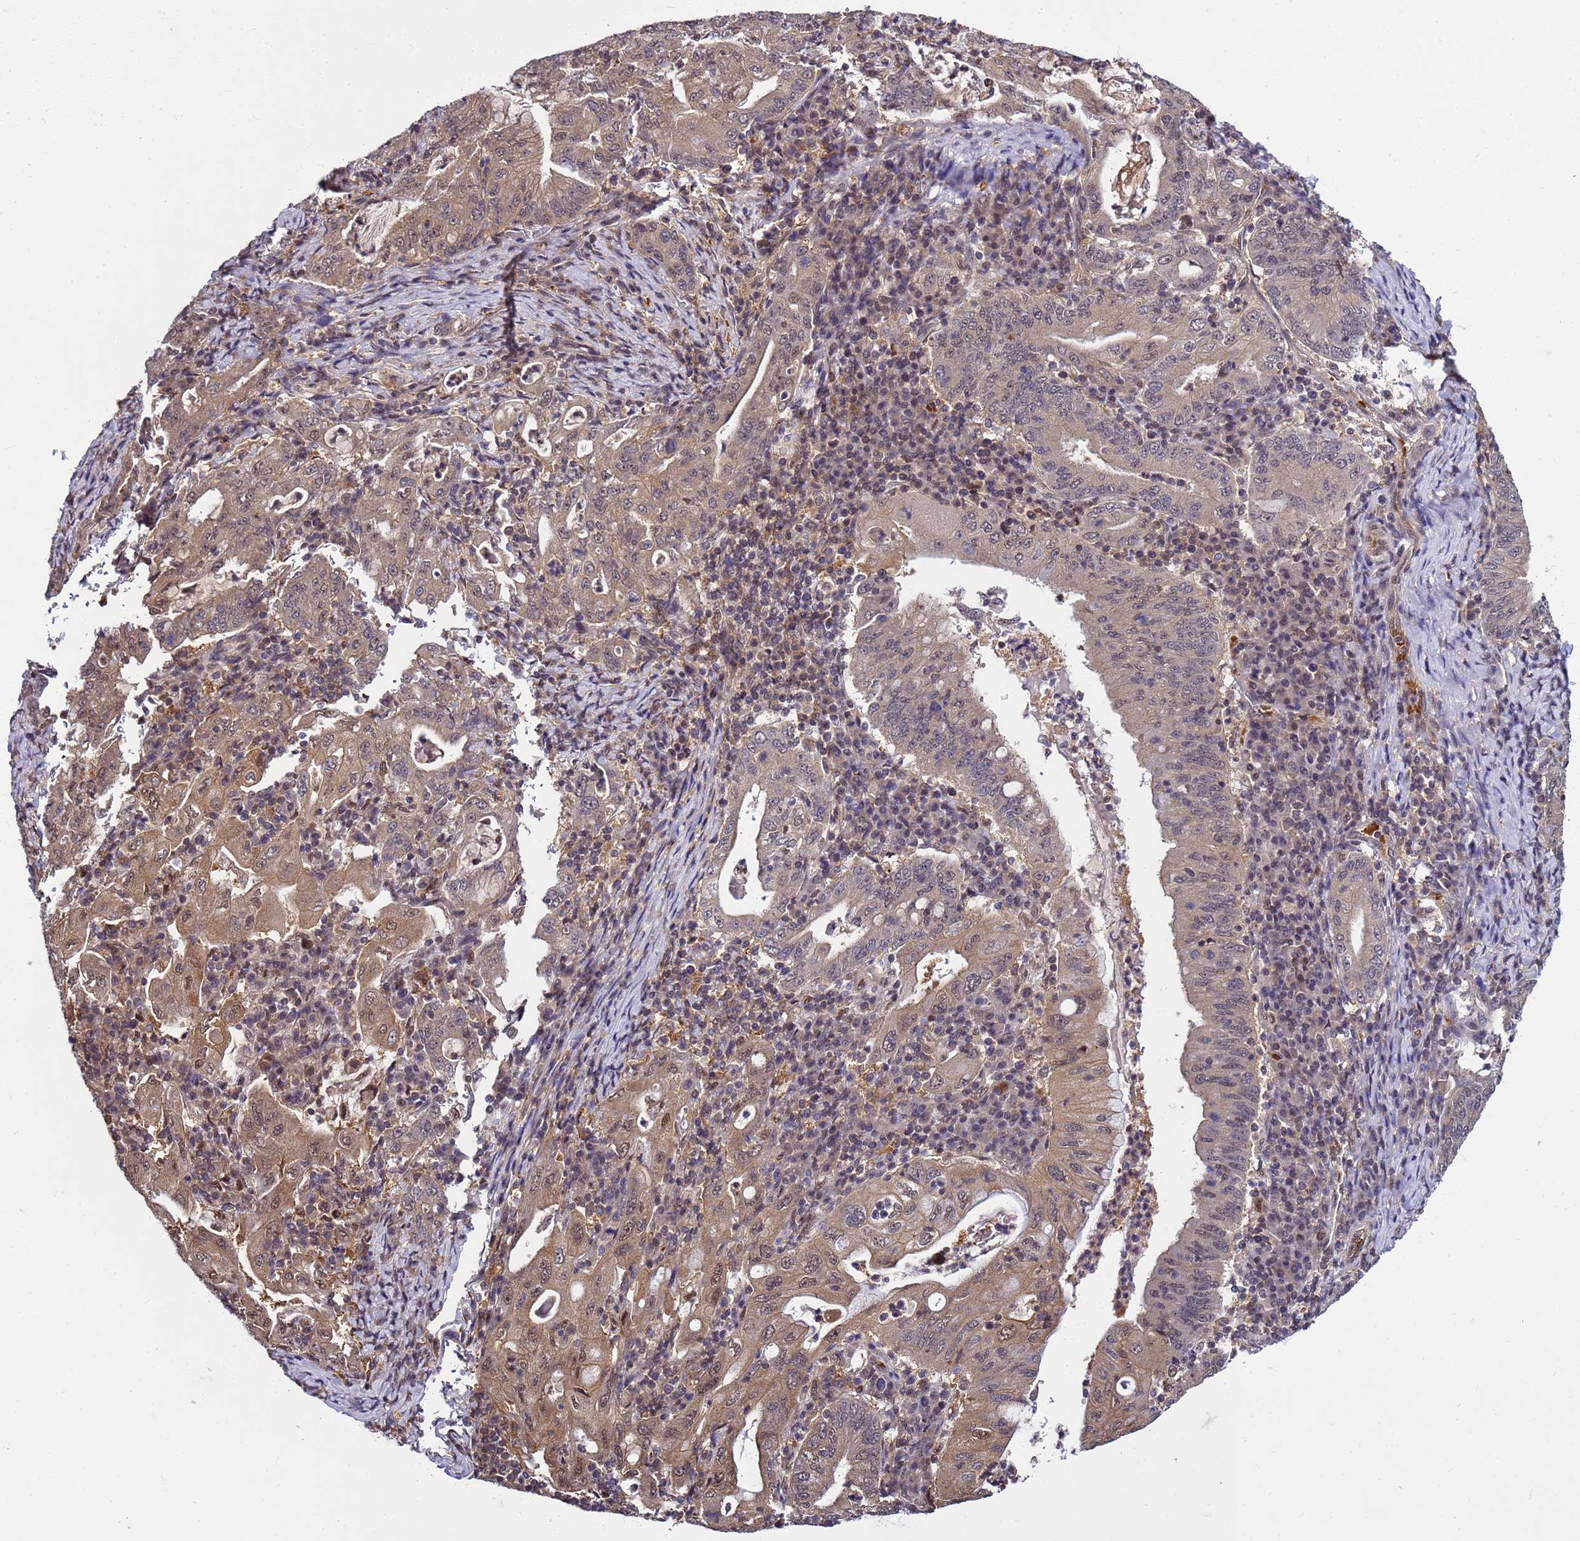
{"staining": {"intensity": "moderate", "quantity": "25%-75%", "location": "cytoplasmic/membranous,nuclear"}, "tissue": "stomach cancer", "cell_type": "Tumor cells", "image_type": "cancer", "snomed": [{"axis": "morphology", "description": "Normal tissue, NOS"}, {"axis": "morphology", "description": "Adenocarcinoma, NOS"}, {"axis": "topography", "description": "Esophagus"}, {"axis": "topography", "description": "Stomach, upper"}, {"axis": "topography", "description": "Peripheral nerve tissue"}], "caption": "IHC histopathology image of adenocarcinoma (stomach) stained for a protein (brown), which demonstrates medium levels of moderate cytoplasmic/membranous and nuclear staining in about 25%-75% of tumor cells.", "gene": "GEN1", "patient": {"sex": "male", "age": 62}}